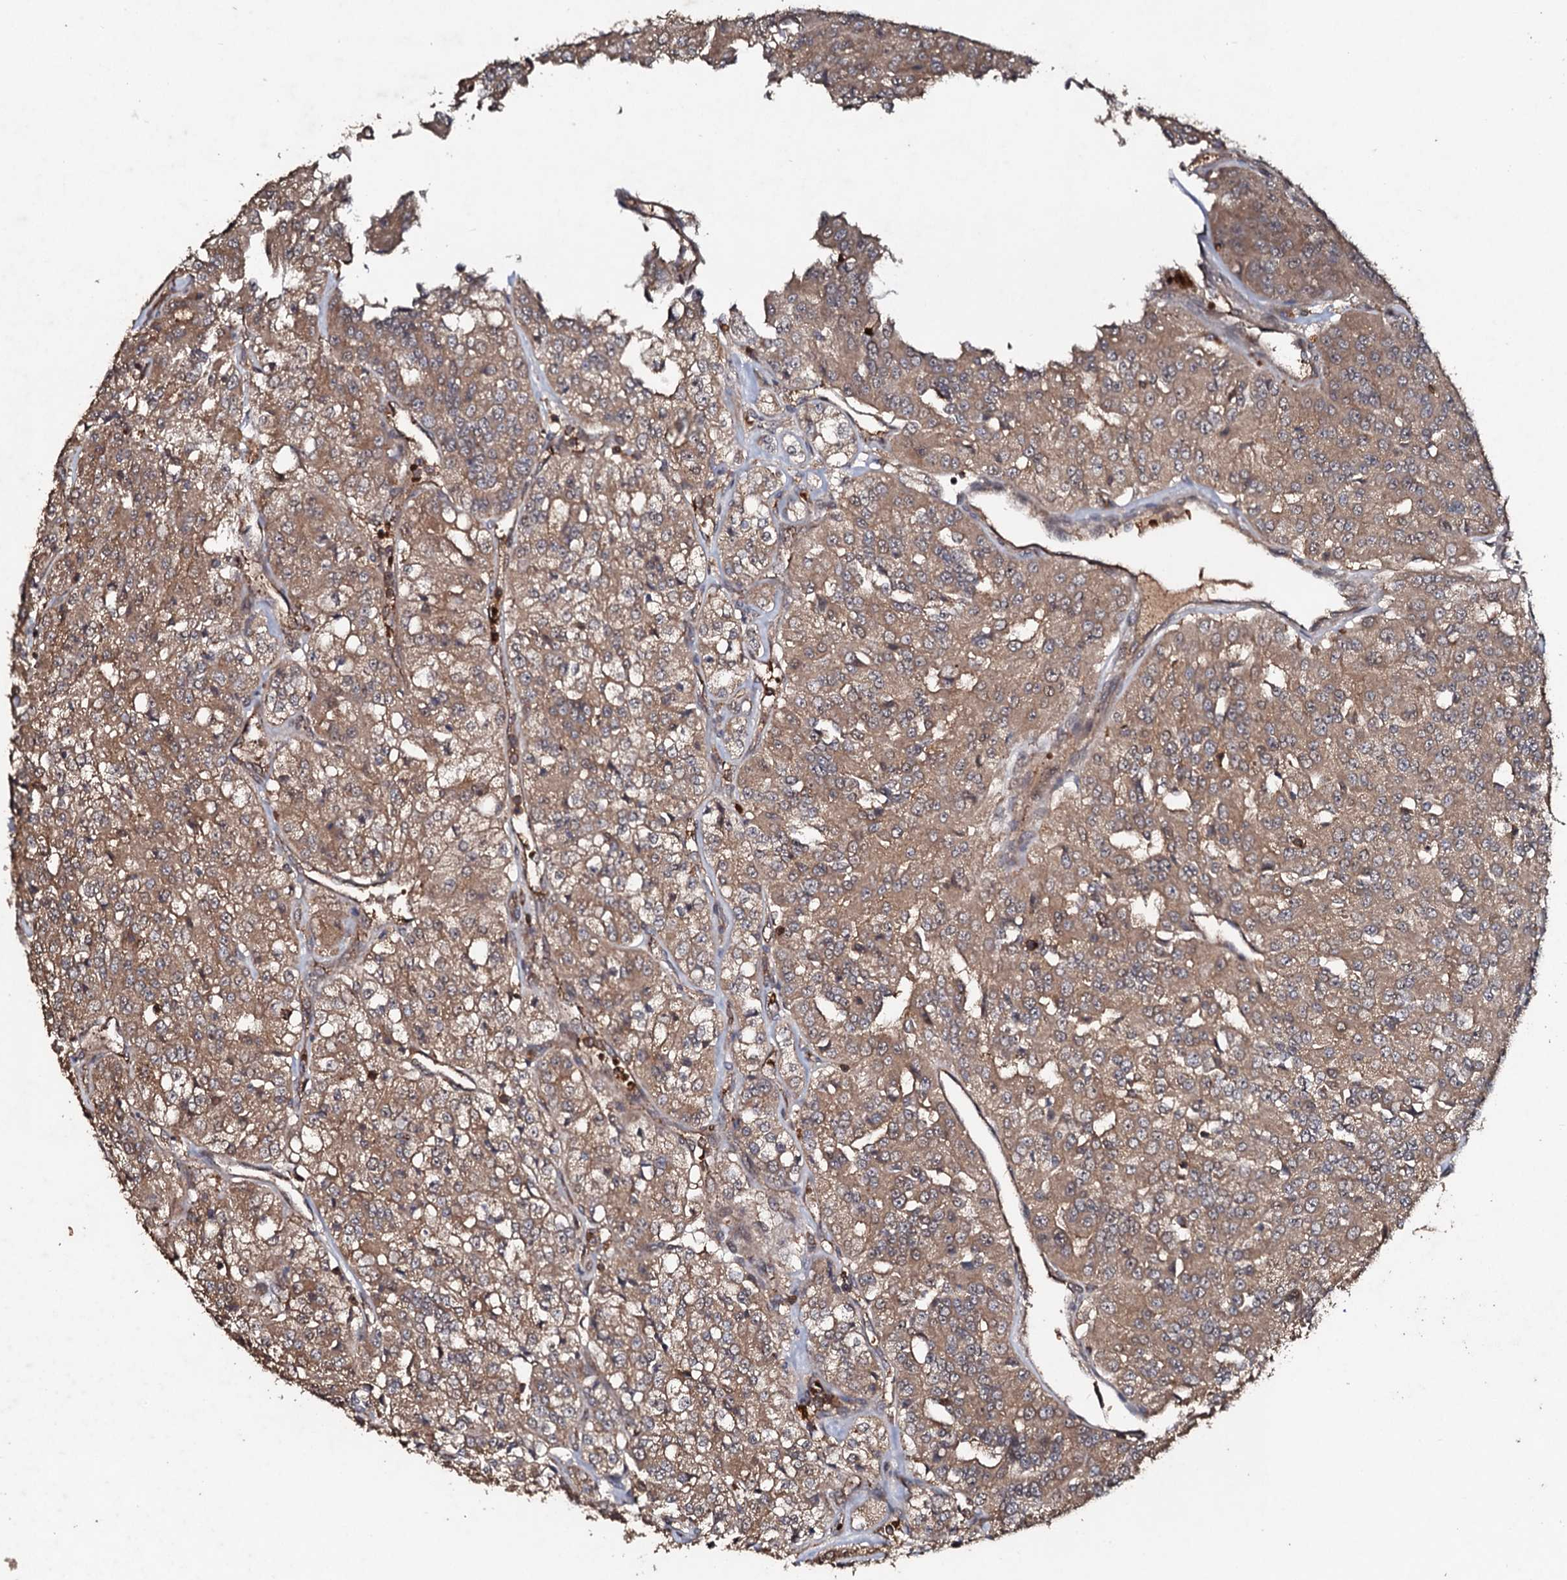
{"staining": {"intensity": "moderate", "quantity": ">75%", "location": "cytoplasmic/membranous"}, "tissue": "renal cancer", "cell_type": "Tumor cells", "image_type": "cancer", "snomed": [{"axis": "morphology", "description": "Adenocarcinoma, NOS"}, {"axis": "topography", "description": "Kidney"}], "caption": "Protein analysis of renal cancer tissue exhibits moderate cytoplasmic/membranous staining in about >75% of tumor cells.", "gene": "ADGRG3", "patient": {"sex": "female", "age": 63}}